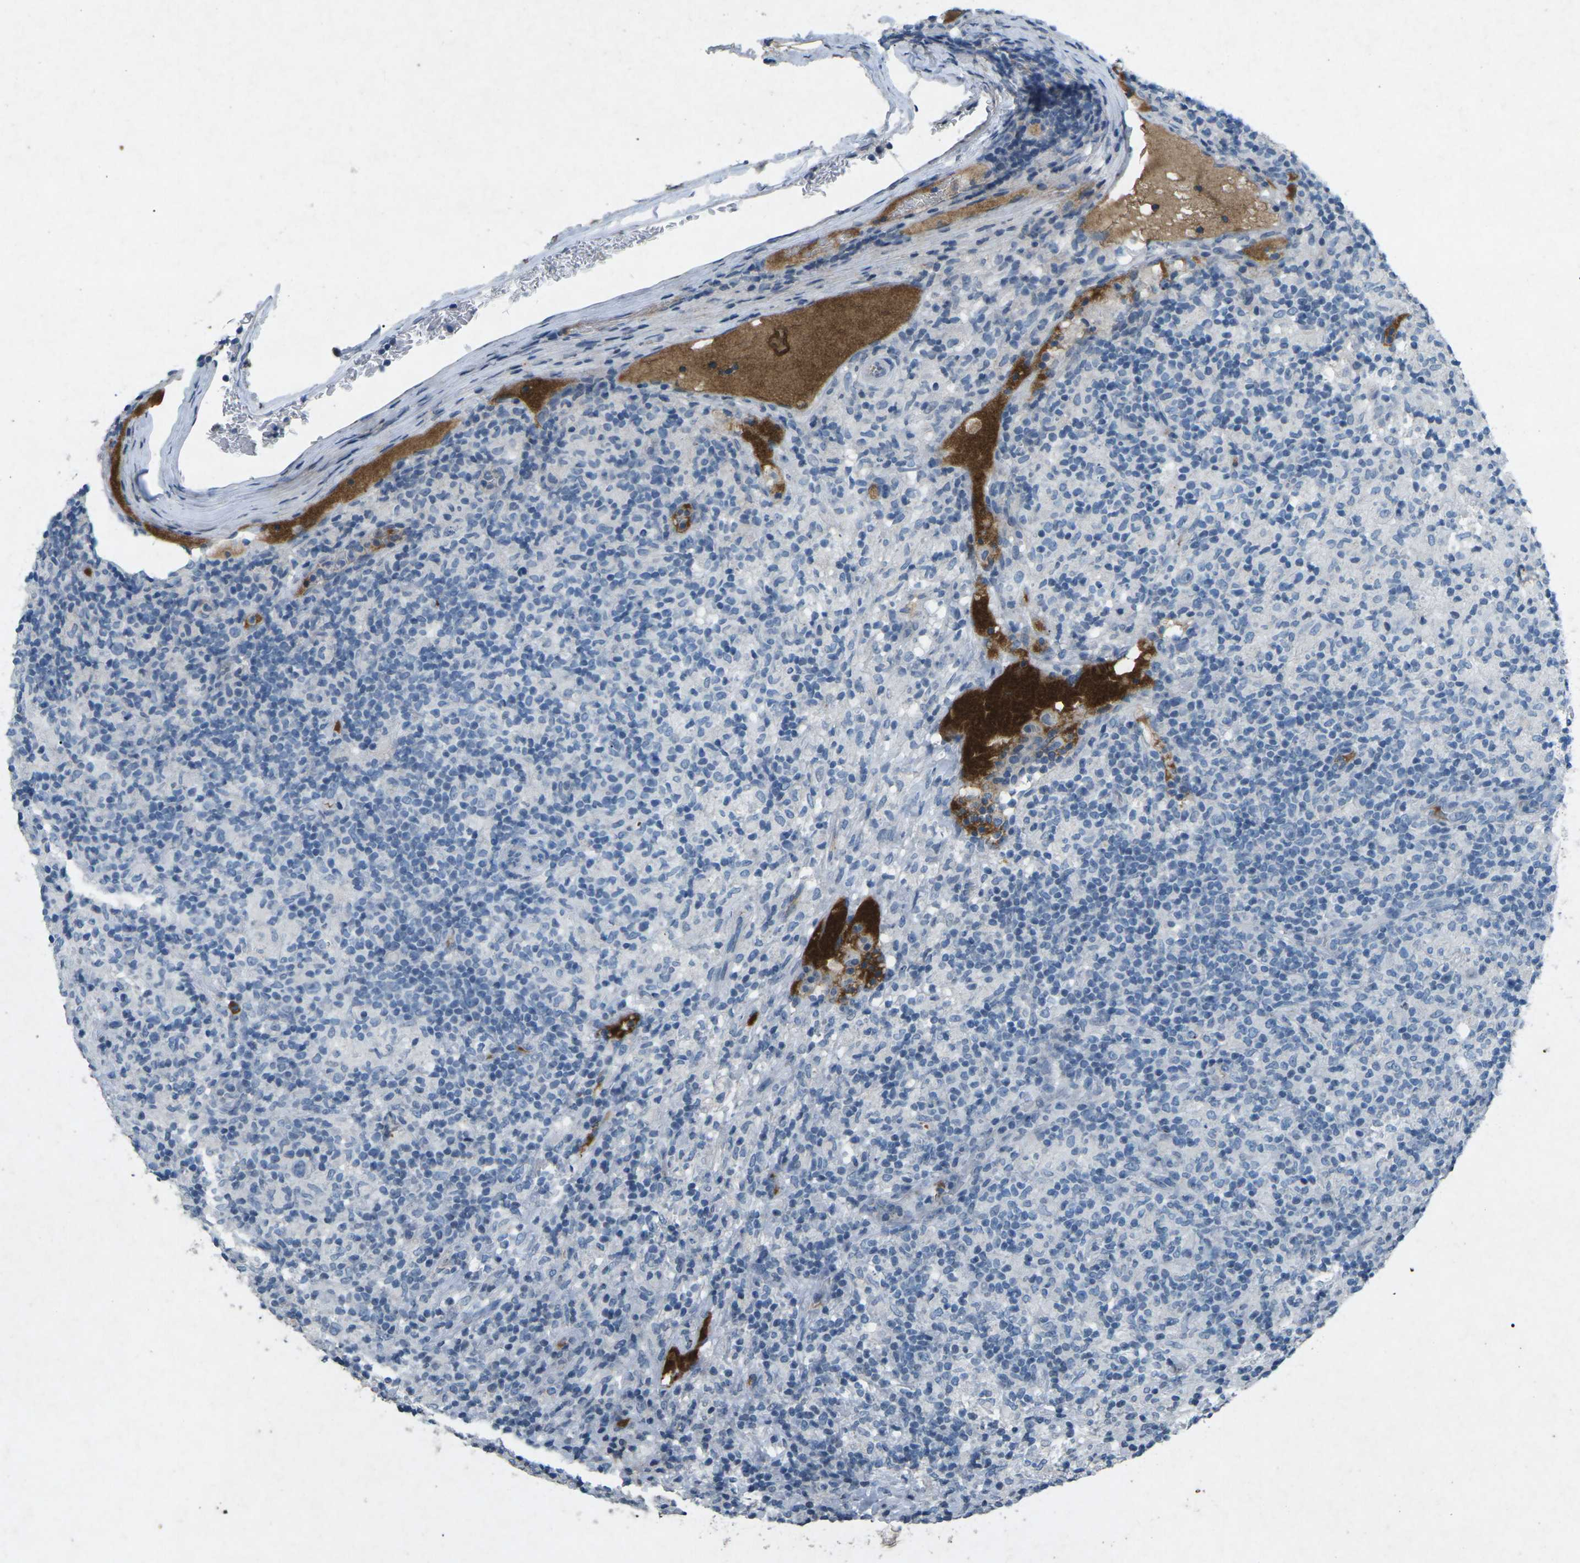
{"staining": {"intensity": "negative", "quantity": "none", "location": "none"}, "tissue": "lymphoma", "cell_type": "Tumor cells", "image_type": "cancer", "snomed": [{"axis": "morphology", "description": "Hodgkin's disease, NOS"}, {"axis": "topography", "description": "Lymph node"}], "caption": "Lymphoma stained for a protein using IHC reveals no expression tumor cells.", "gene": "A1BG", "patient": {"sex": "male", "age": 70}}